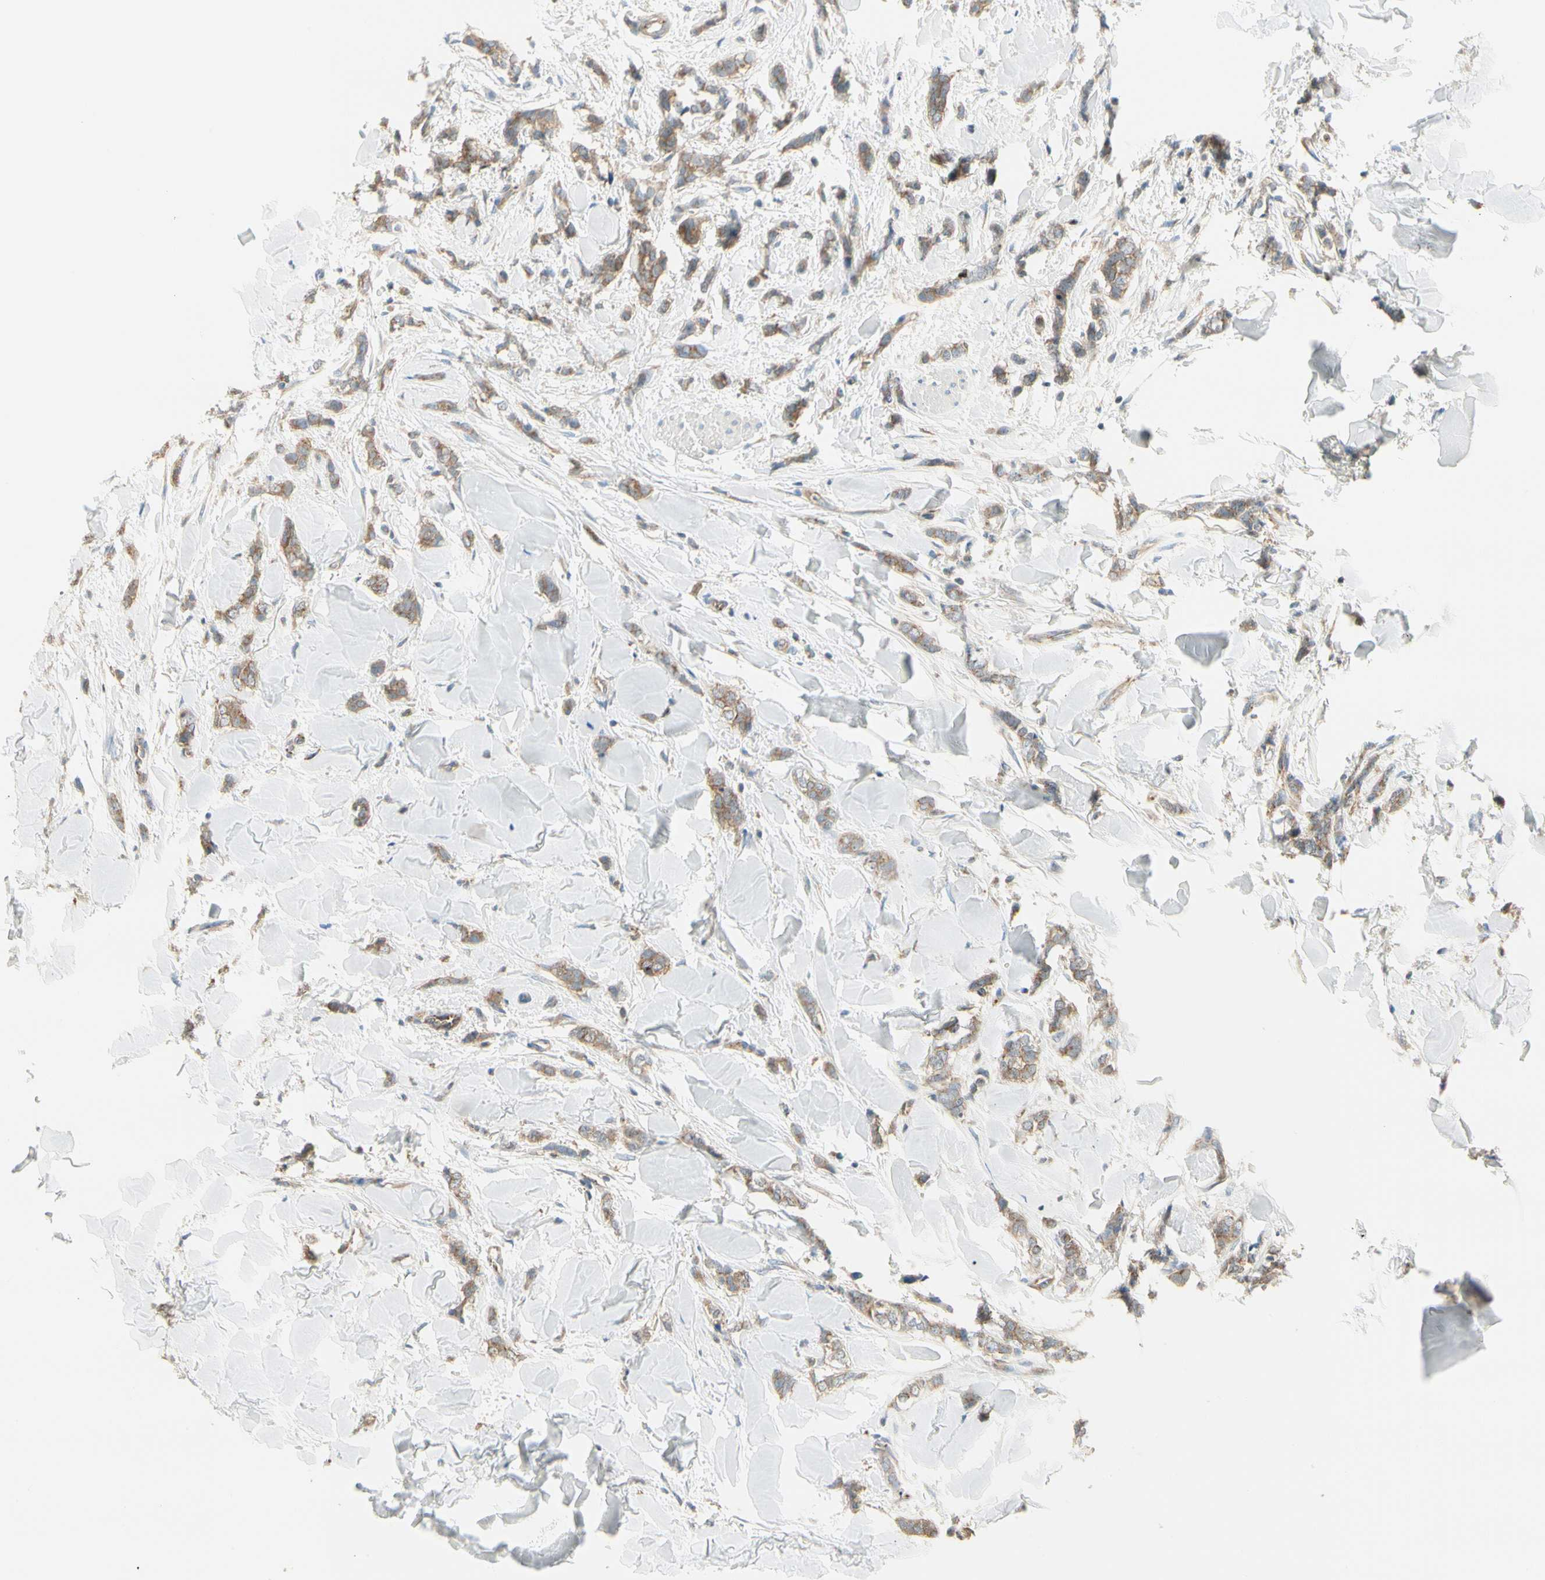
{"staining": {"intensity": "weak", "quantity": ">75%", "location": "cytoplasmic/membranous"}, "tissue": "breast cancer", "cell_type": "Tumor cells", "image_type": "cancer", "snomed": [{"axis": "morphology", "description": "Lobular carcinoma"}, {"axis": "topography", "description": "Skin"}, {"axis": "topography", "description": "Breast"}], "caption": "A brown stain highlights weak cytoplasmic/membranous expression of a protein in human lobular carcinoma (breast) tumor cells.", "gene": "AGFG1", "patient": {"sex": "female", "age": 46}}